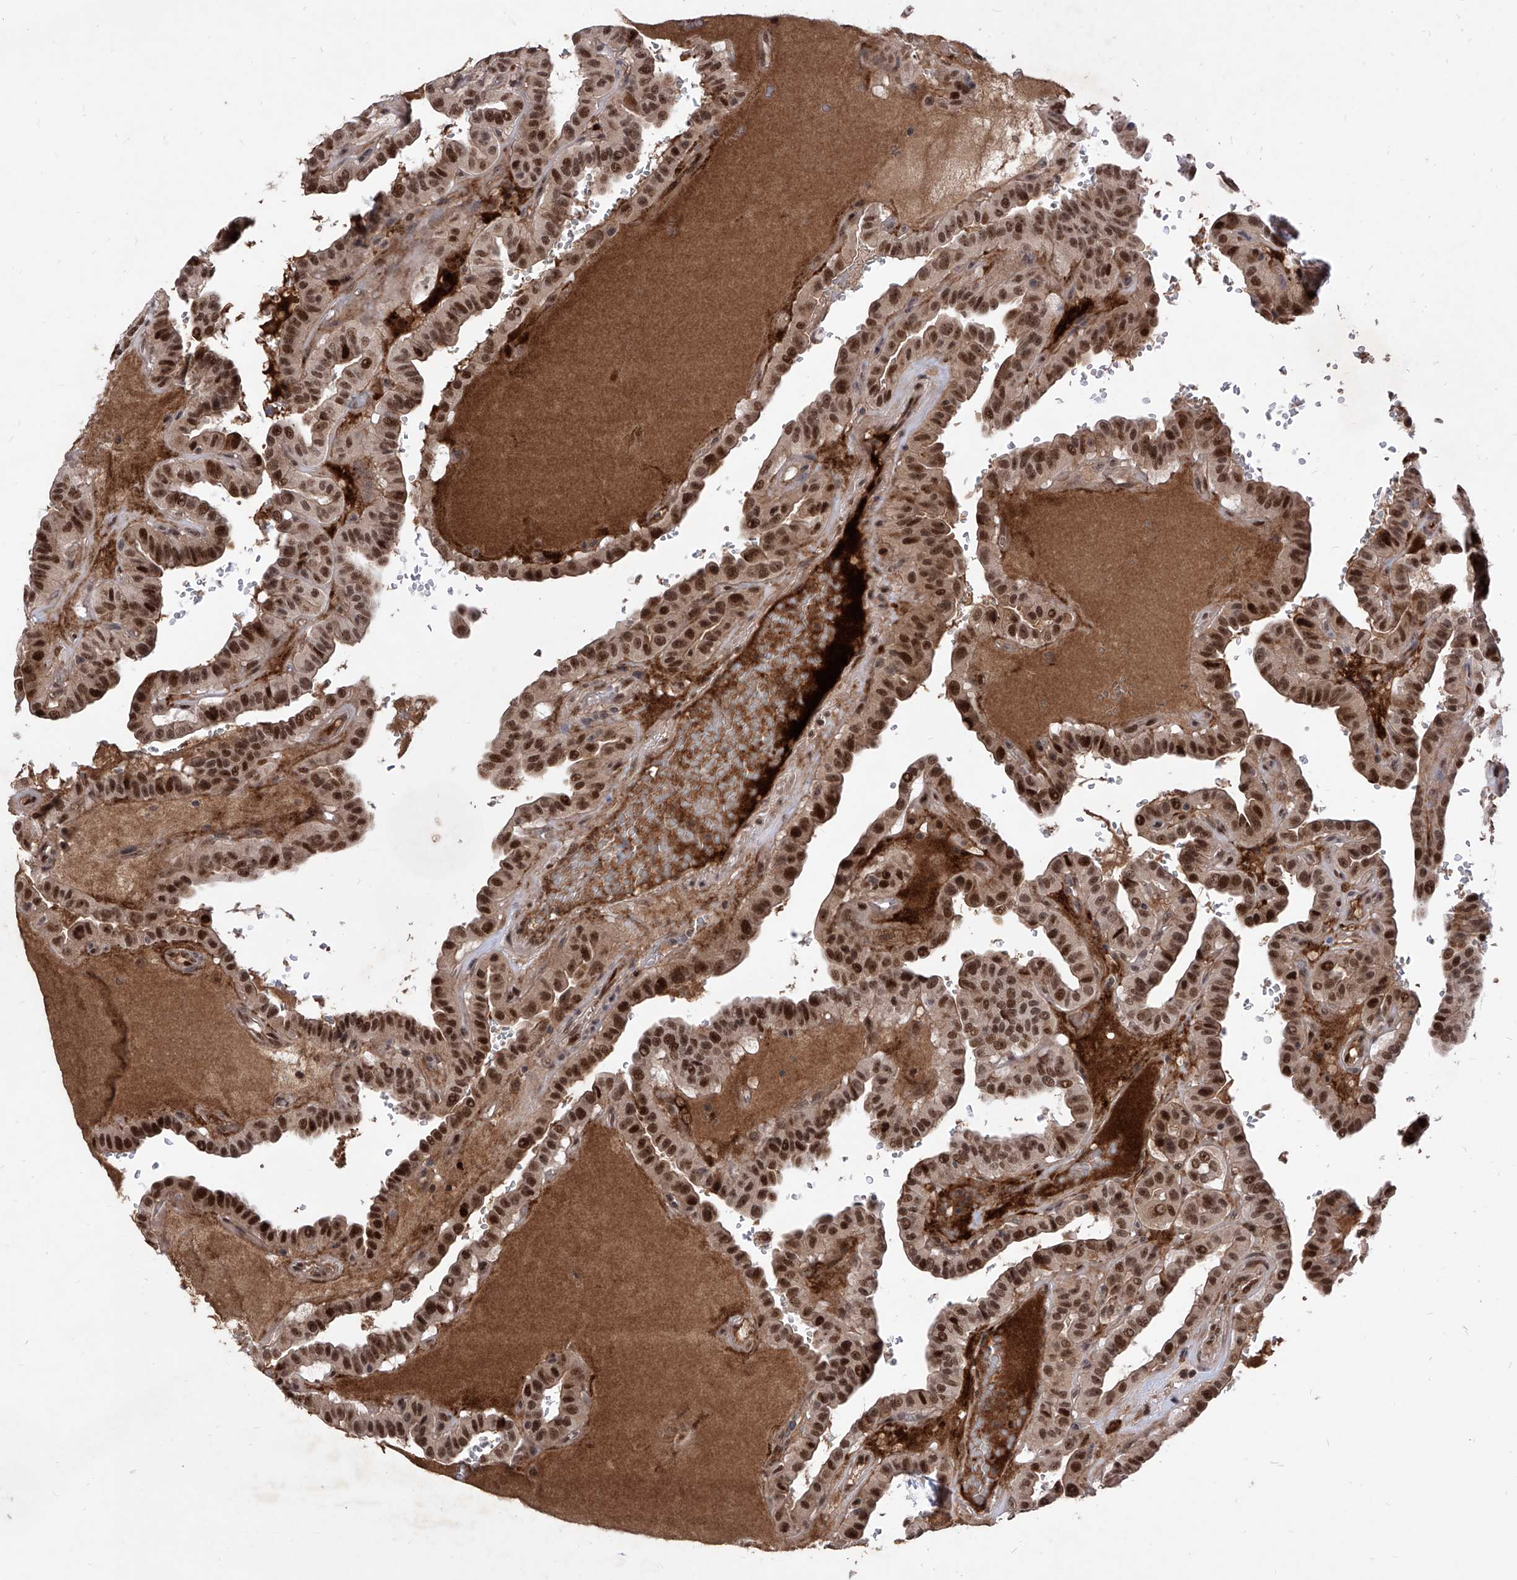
{"staining": {"intensity": "strong", "quantity": ">75%", "location": "nuclear"}, "tissue": "thyroid cancer", "cell_type": "Tumor cells", "image_type": "cancer", "snomed": [{"axis": "morphology", "description": "Papillary adenocarcinoma, NOS"}, {"axis": "topography", "description": "Thyroid gland"}], "caption": "IHC (DAB (3,3'-diaminobenzidine)) staining of thyroid cancer reveals strong nuclear protein positivity in about >75% of tumor cells. The protein of interest is stained brown, and the nuclei are stained in blue (DAB (3,3'-diaminobenzidine) IHC with brightfield microscopy, high magnification).", "gene": "LGR4", "patient": {"sex": "male", "age": 77}}